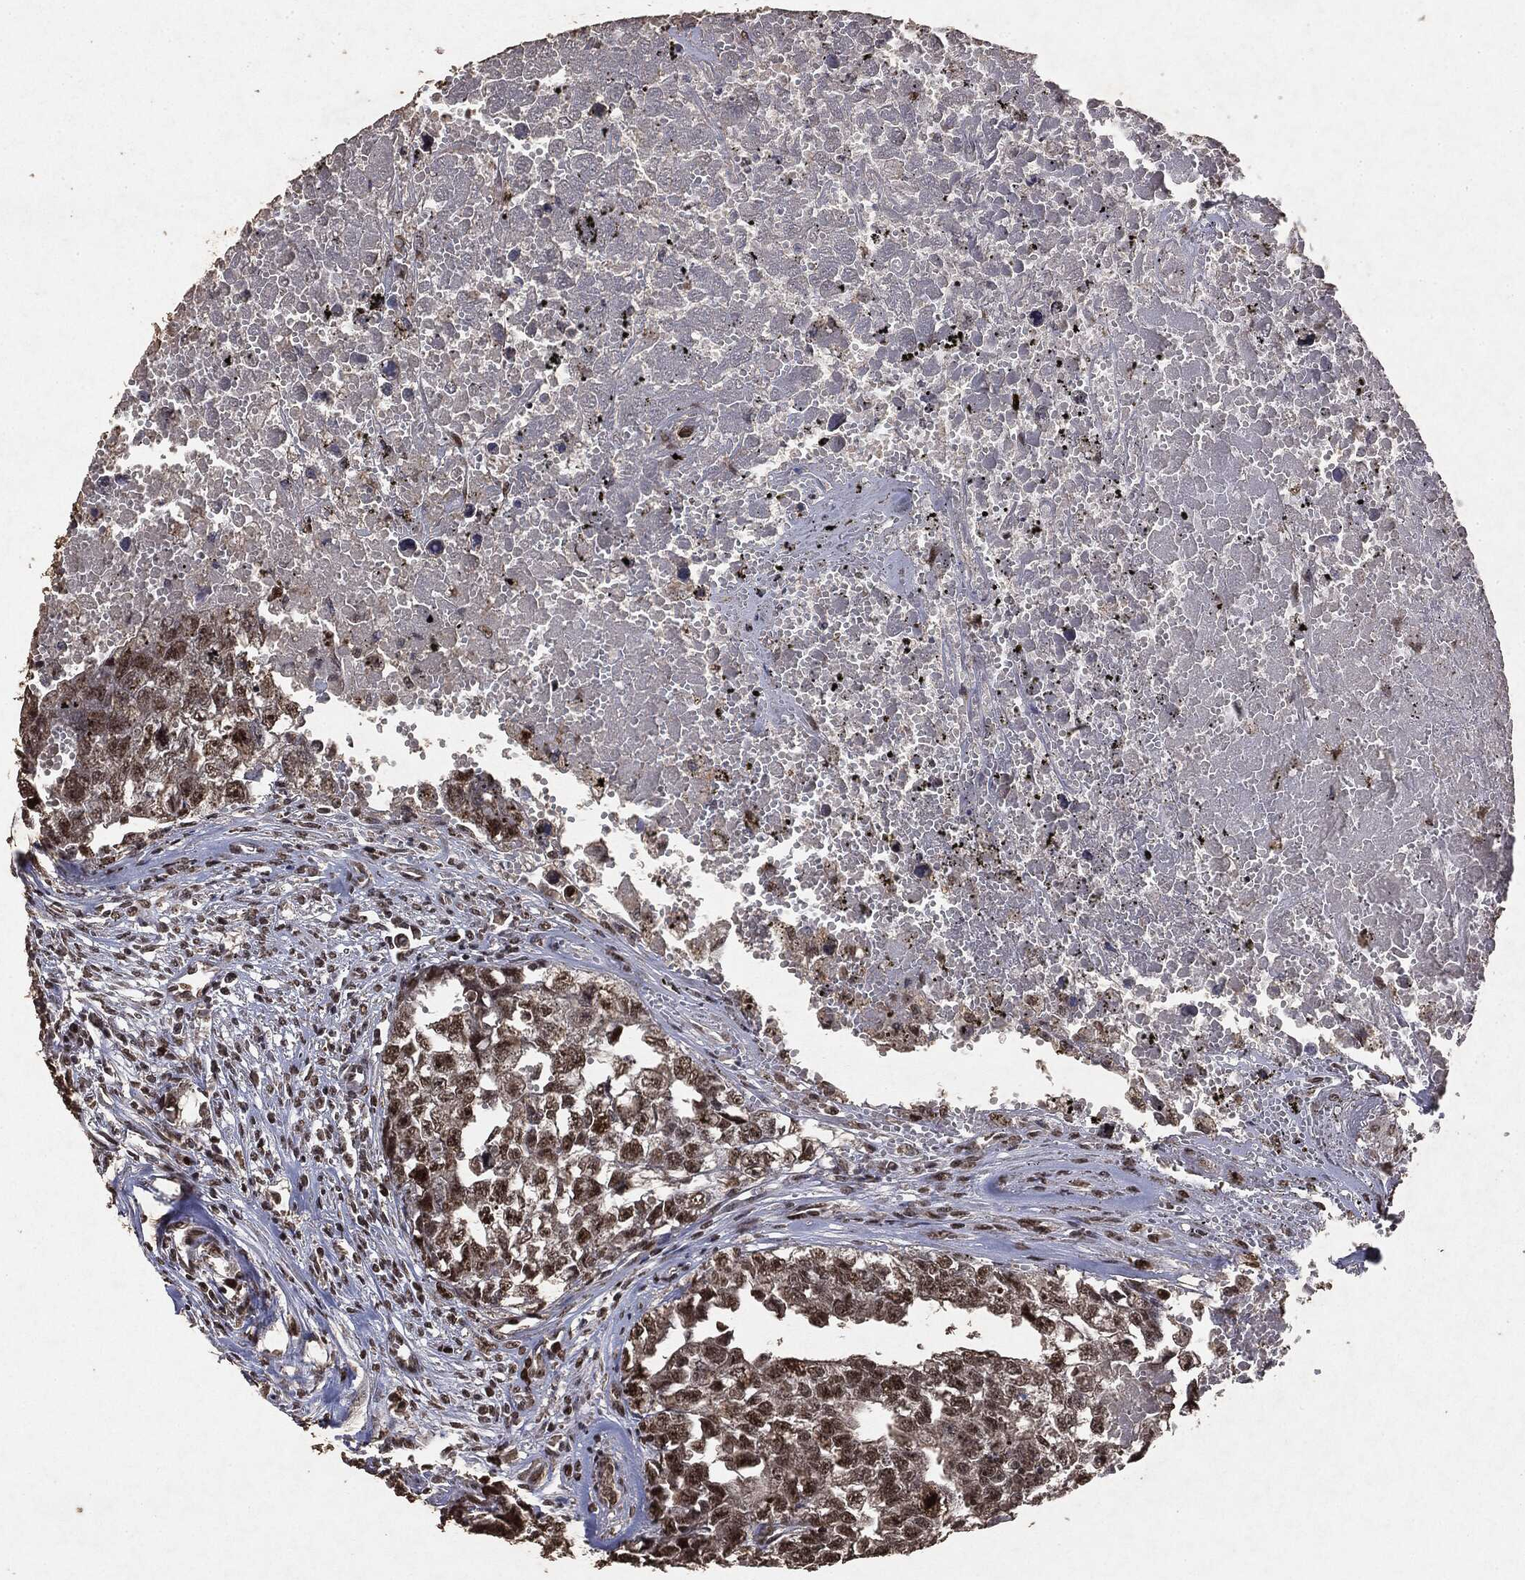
{"staining": {"intensity": "moderate", "quantity": ">75%", "location": "nuclear"}, "tissue": "testis cancer", "cell_type": "Tumor cells", "image_type": "cancer", "snomed": [{"axis": "morphology", "description": "Seminoma, NOS"}, {"axis": "morphology", "description": "Carcinoma, Embryonal, NOS"}, {"axis": "topography", "description": "Testis"}], "caption": "High-magnification brightfield microscopy of testis embryonal carcinoma stained with DAB (brown) and counterstained with hematoxylin (blue). tumor cells exhibit moderate nuclear staining is present in about>75% of cells.", "gene": "RAD18", "patient": {"sex": "male", "age": 22}}